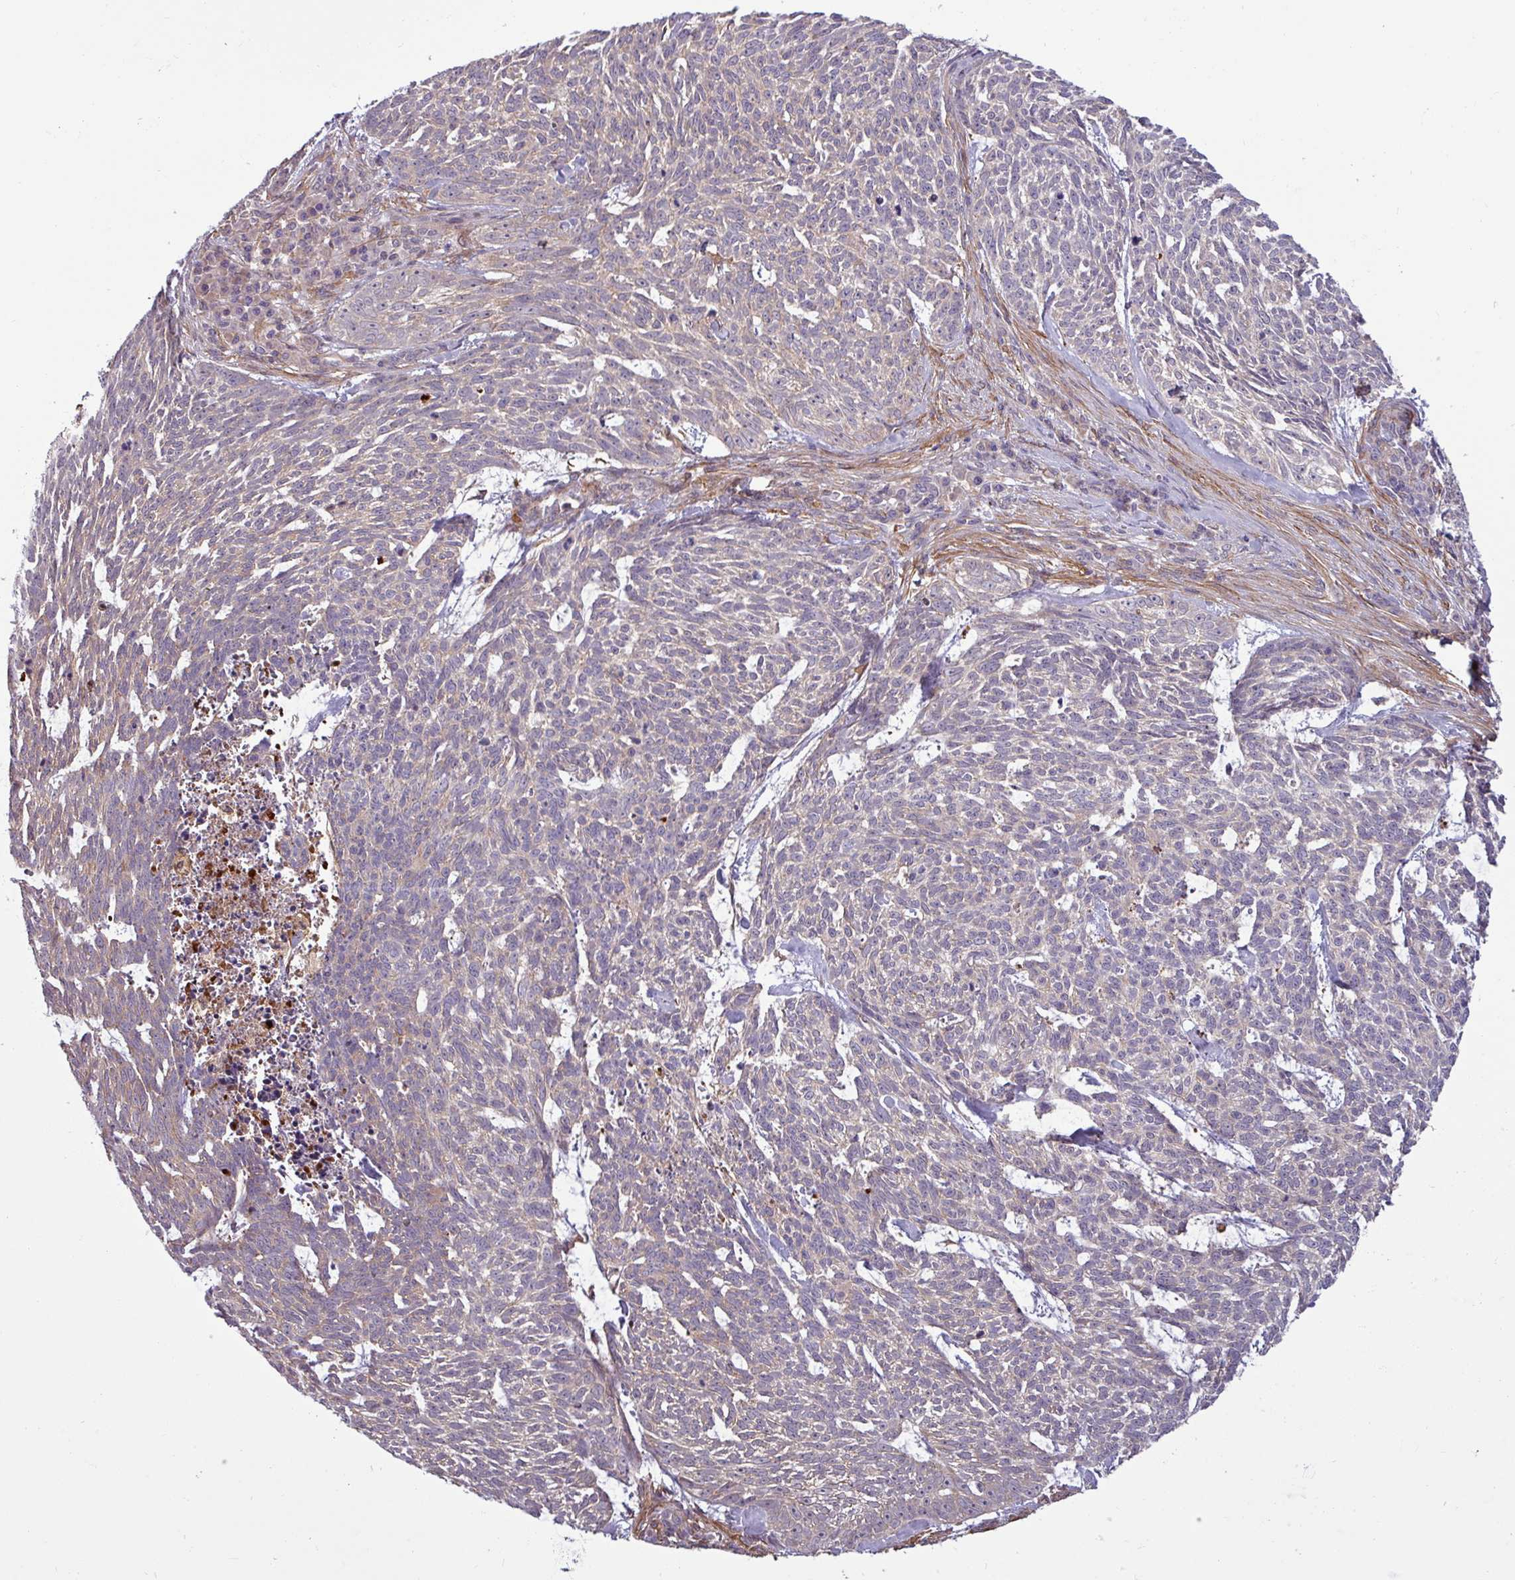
{"staining": {"intensity": "negative", "quantity": "none", "location": "none"}, "tissue": "skin cancer", "cell_type": "Tumor cells", "image_type": "cancer", "snomed": [{"axis": "morphology", "description": "Basal cell carcinoma"}, {"axis": "topography", "description": "Skin"}], "caption": "This photomicrograph is of basal cell carcinoma (skin) stained with immunohistochemistry (IHC) to label a protein in brown with the nuclei are counter-stained blue. There is no staining in tumor cells.", "gene": "PCED1A", "patient": {"sex": "female", "age": 93}}